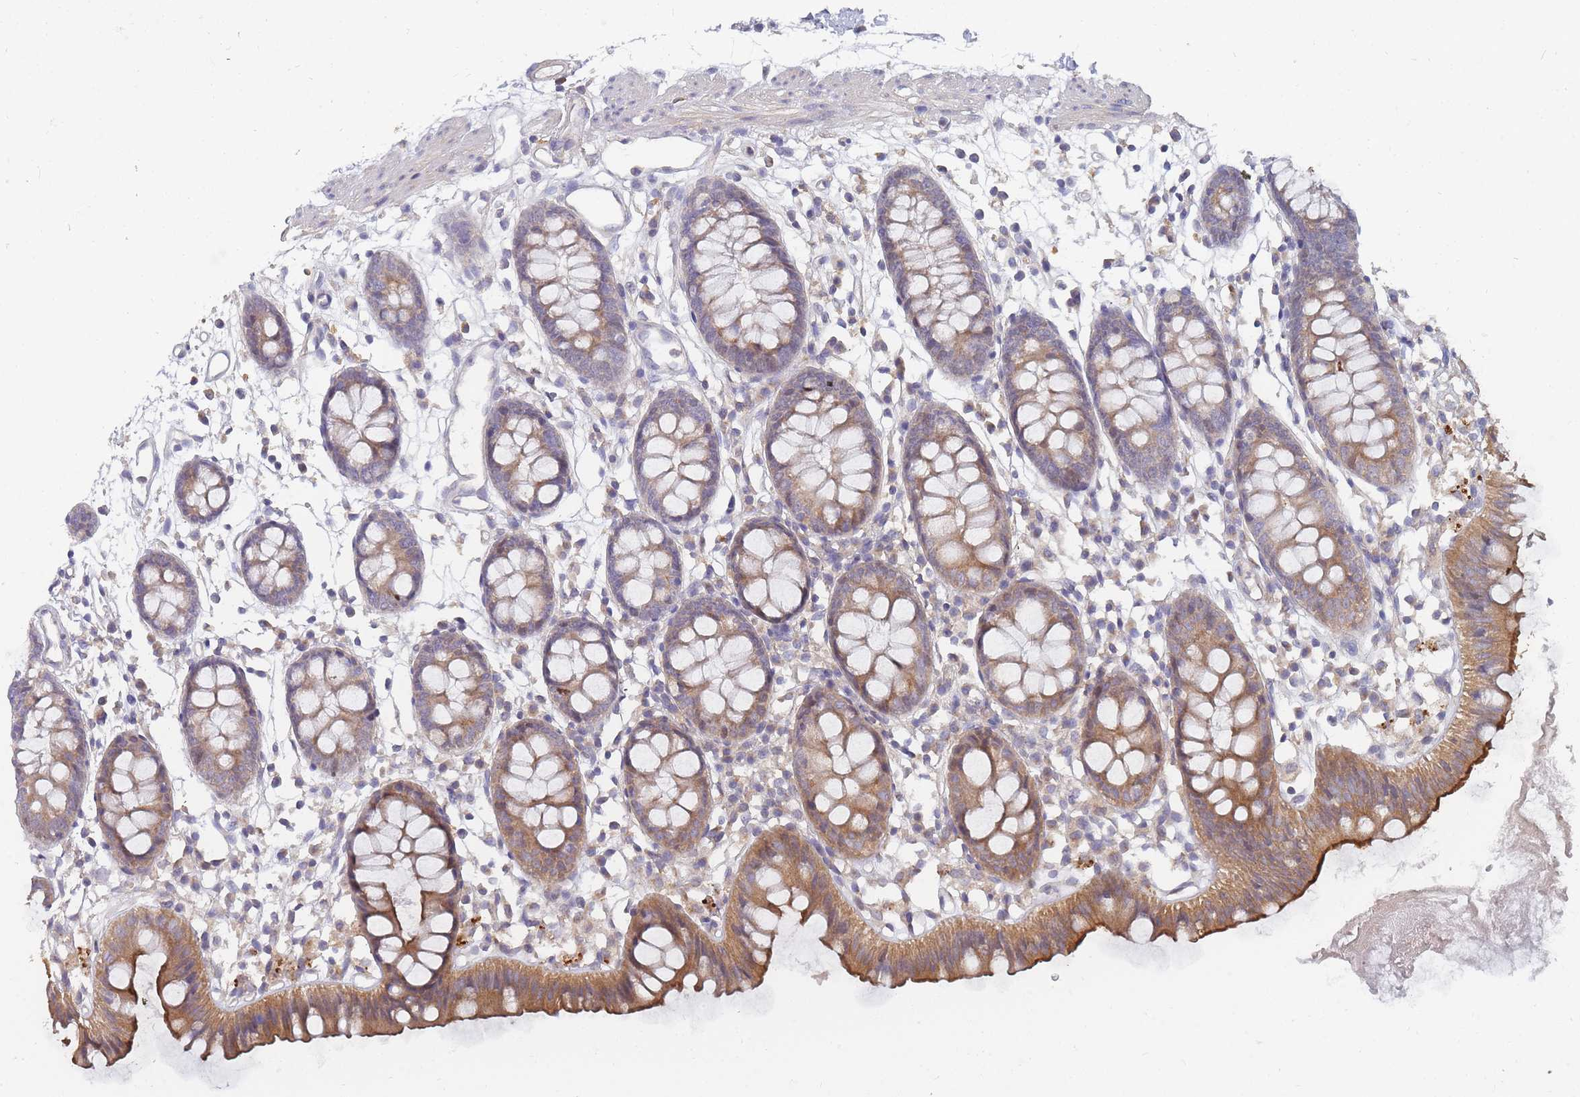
{"staining": {"intensity": "negative", "quantity": "none", "location": "none"}, "tissue": "colon", "cell_type": "Endothelial cells", "image_type": "normal", "snomed": [{"axis": "morphology", "description": "Normal tissue, NOS"}, {"axis": "topography", "description": "Colon"}], "caption": "This image is of benign colon stained with immunohistochemistry (IHC) to label a protein in brown with the nuclei are counter-stained blue. There is no positivity in endothelial cells.", "gene": "SLC35F5", "patient": {"sex": "female", "age": 84}}